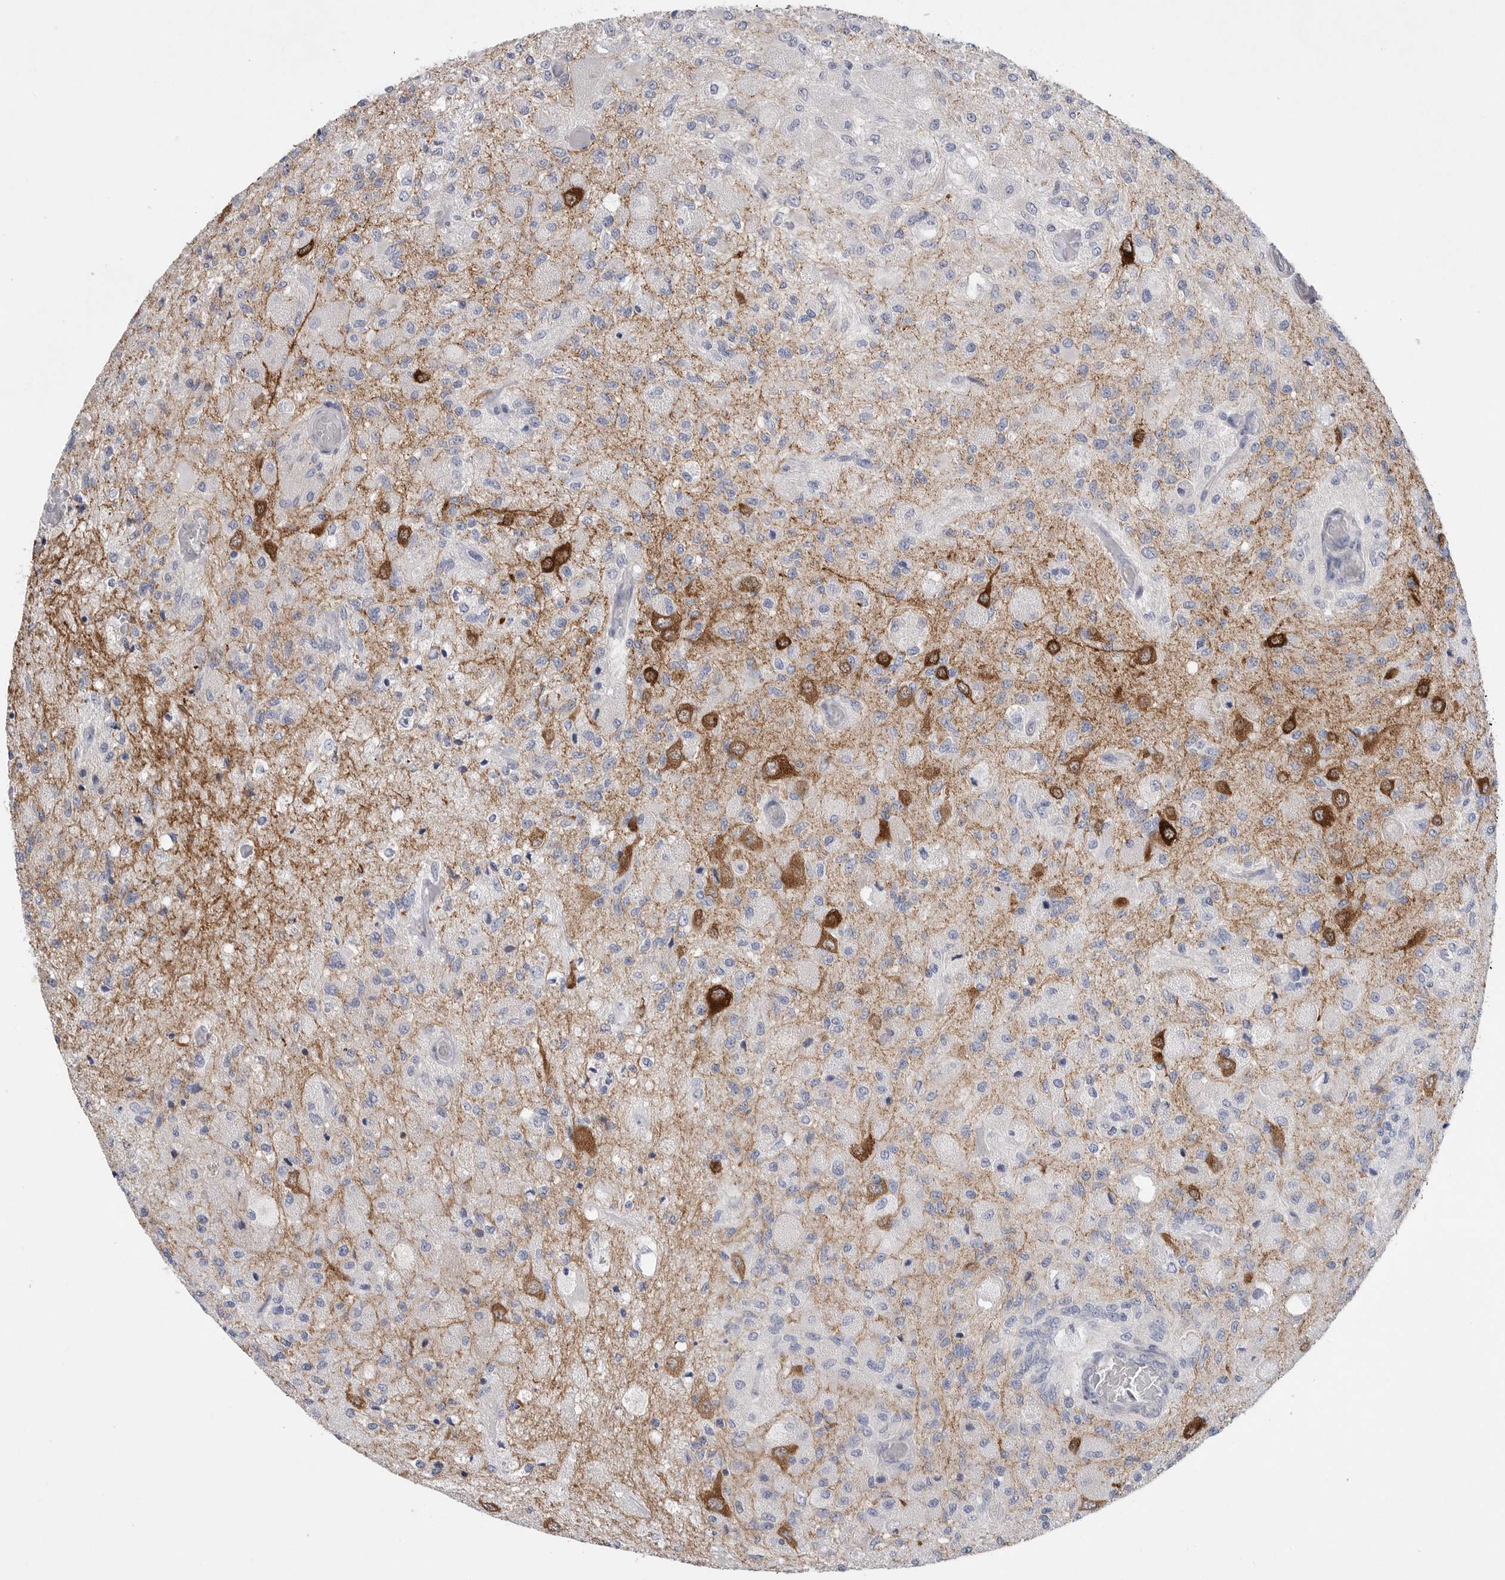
{"staining": {"intensity": "negative", "quantity": "none", "location": "none"}, "tissue": "glioma", "cell_type": "Tumor cells", "image_type": "cancer", "snomed": [{"axis": "morphology", "description": "Normal tissue, NOS"}, {"axis": "morphology", "description": "Glioma, malignant, High grade"}, {"axis": "topography", "description": "Cerebral cortex"}], "caption": "Immunohistochemical staining of glioma reveals no significant expression in tumor cells.", "gene": "CAMK2B", "patient": {"sex": "male", "age": 77}}